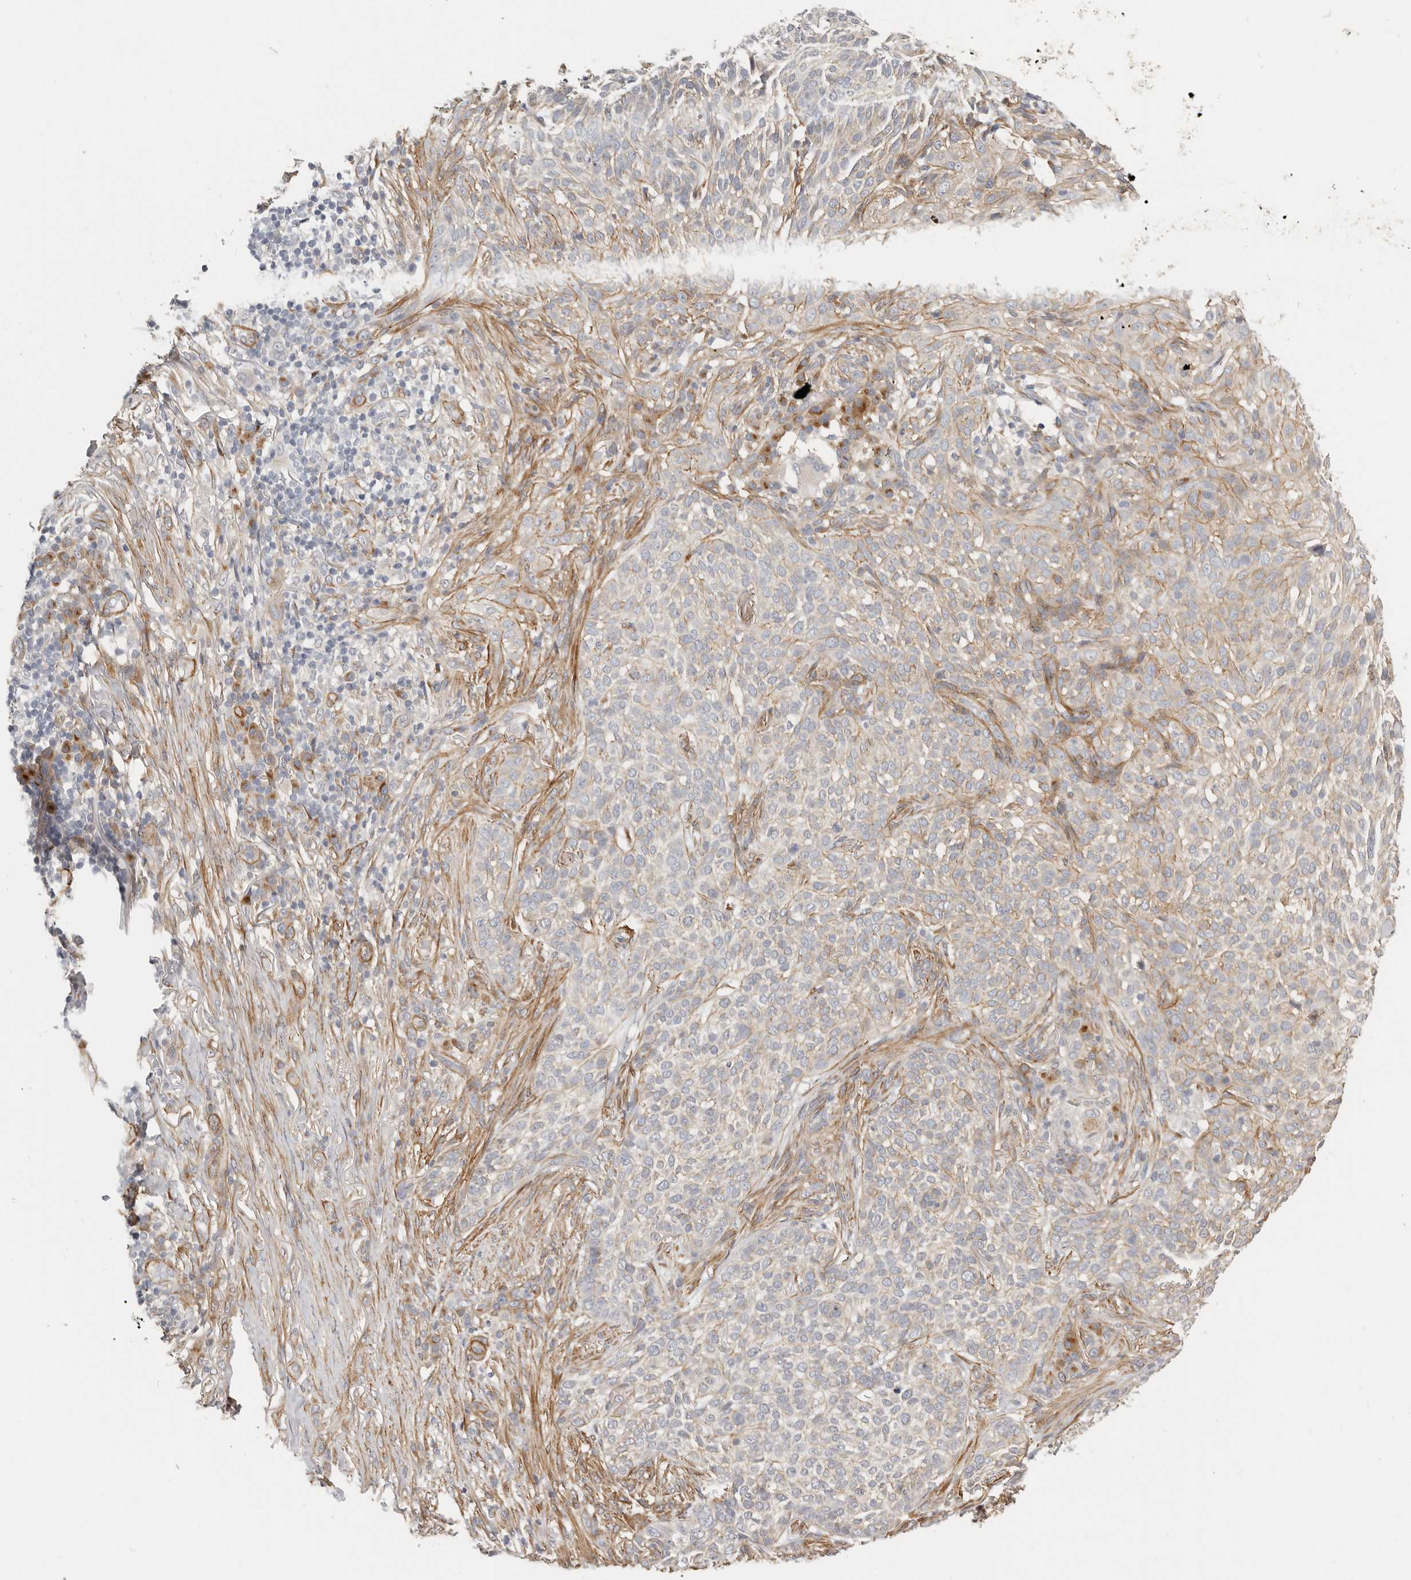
{"staining": {"intensity": "negative", "quantity": "none", "location": "none"}, "tissue": "skin cancer", "cell_type": "Tumor cells", "image_type": "cancer", "snomed": [{"axis": "morphology", "description": "Basal cell carcinoma"}, {"axis": "topography", "description": "Skin"}], "caption": "The histopathology image exhibits no significant positivity in tumor cells of skin cancer (basal cell carcinoma).", "gene": "RABAC1", "patient": {"sex": "female", "age": 64}}